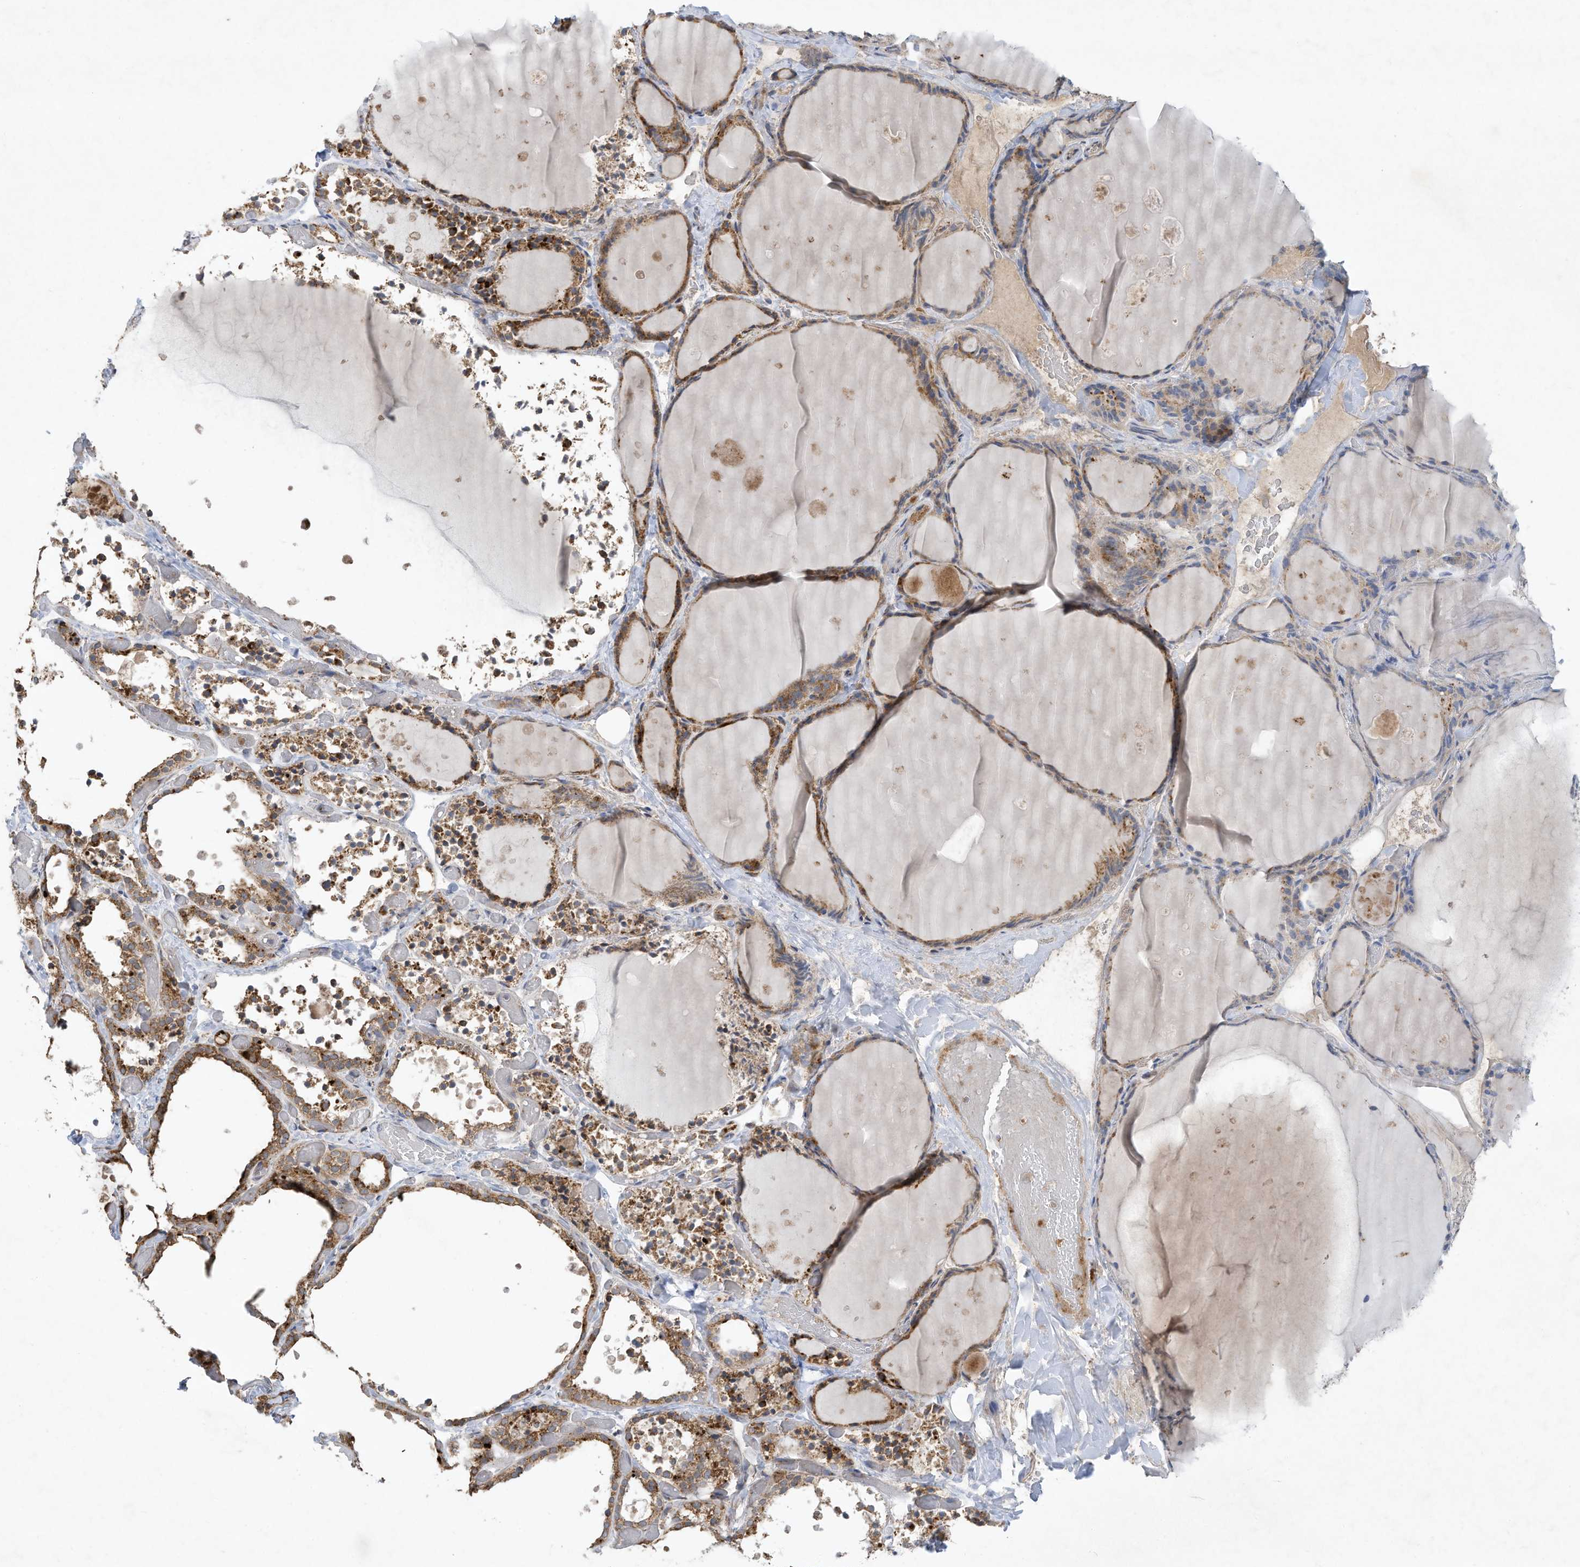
{"staining": {"intensity": "moderate", "quantity": ">75%", "location": "cytoplasmic/membranous"}, "tissue": "thyroid gland", "cell_type": "Glandular cells", "image_type": "normal", "snomed": [{"axis": "morphology", "description": "Normal tissue, NOS"}, {"axis": "topography", "description": "Thyroid gland"}], "caption": "Immunohistochemistry (IHC) (DAB) staining of normal human thyroid gland demonstrates moderate cytoplasmic/membranous protein expression in about >75% of glandular cells.", "gene": "C2orf74", "patient": {"sex": "female", "age": 44}}